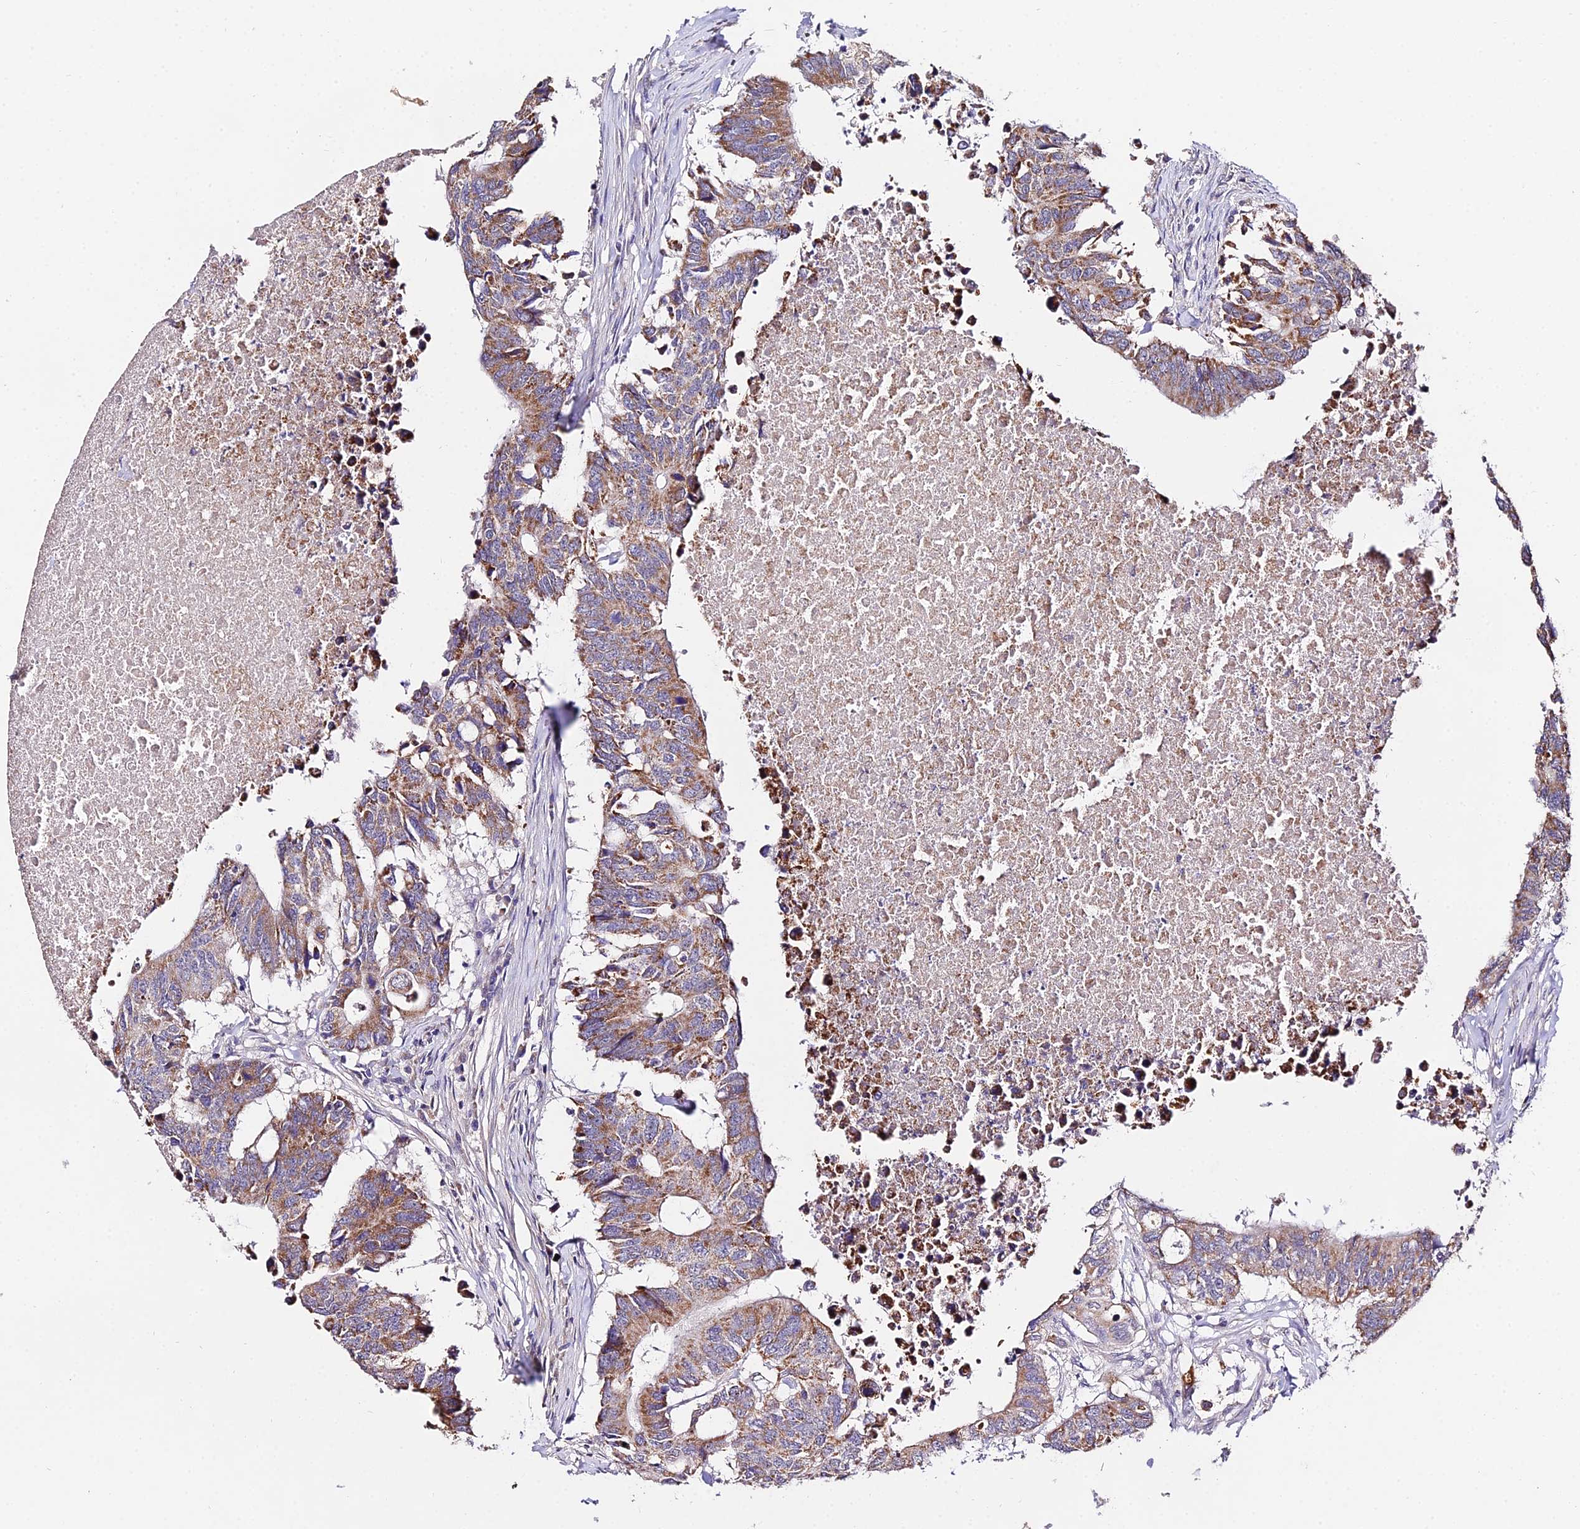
{"staining": {"intensity": "moderate", "quantity": "25%-75%", "location": "cytoplasmic/membranous"}, "tissue": "colorectal cancer", "cell_type": "Tumor cells", "image_type": "cancer", "snomed": [{"axis": "morphology", "description": "Adenocarcinoma, NOS"}, {"axis": "topography", "description": "Colon"}], "caption": "Human adenocarcinoma (colorectal) stained with a brown dye demonstrates moderate cytoplasmic/membranous positive expression in about 25%-75% of tumor cells.", "gene": "WDR5B", "patient": {"sex": "male", "age": 71}}